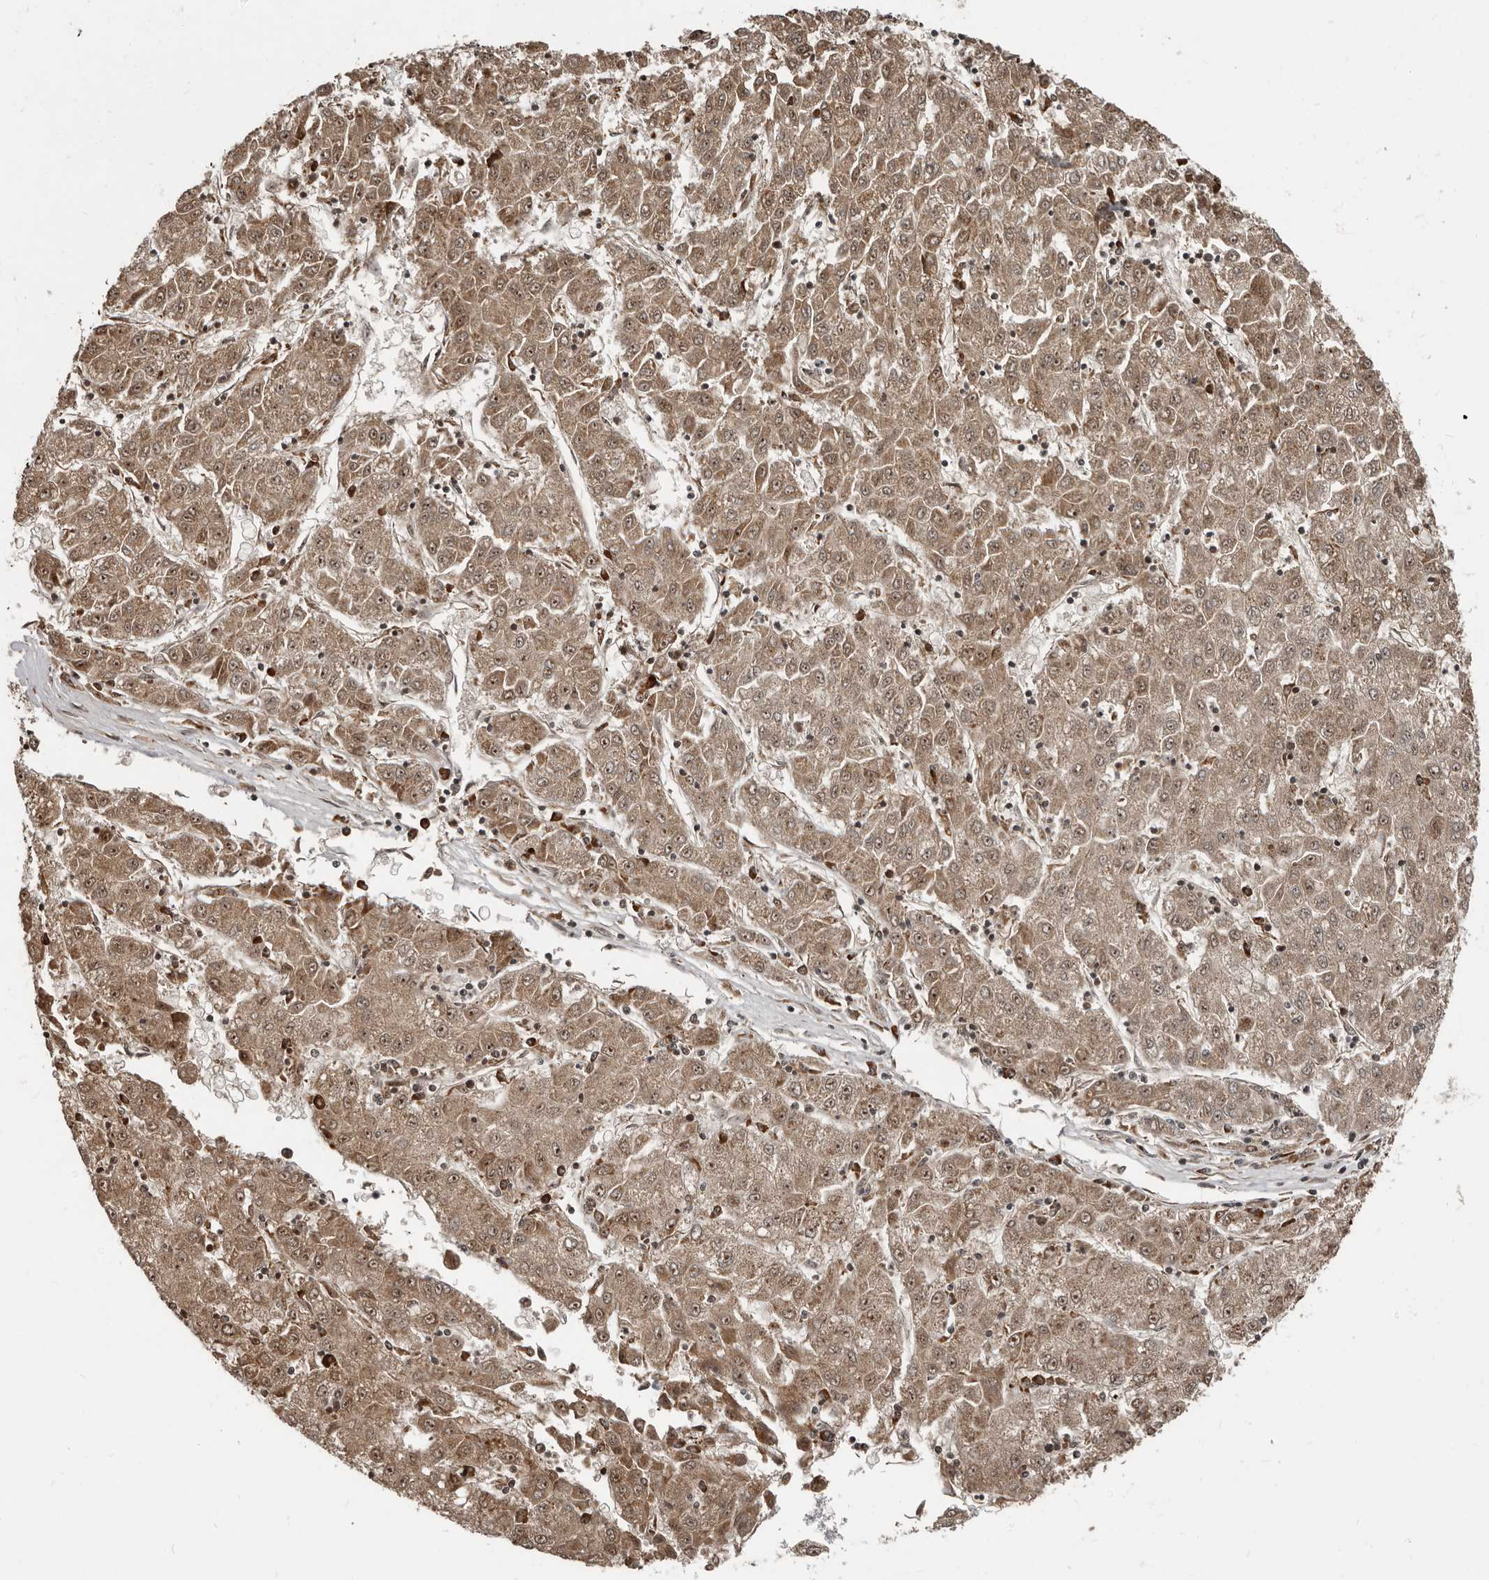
{"staining": {"intensity": "moderate", "quantity": ">75%", "location": "cytoplasmic/membranous,nuclear"}, "tissue": "liver cancer", "cell_type": "Tumor cells", "image_type": "cancer", "snomed": [{"axis": "morphology", "description": "Carcinoma, Hepatocellular, NOS"}, {"axis": "topography", "description": "Liver"}], "caption": "Moderate cytoplasmic/membranous and nuclear protein expression is present in about >75% of tumor cells in liver cancer.", "gene": "APOL6", "patient": {"sex": "male", "age": 72}}